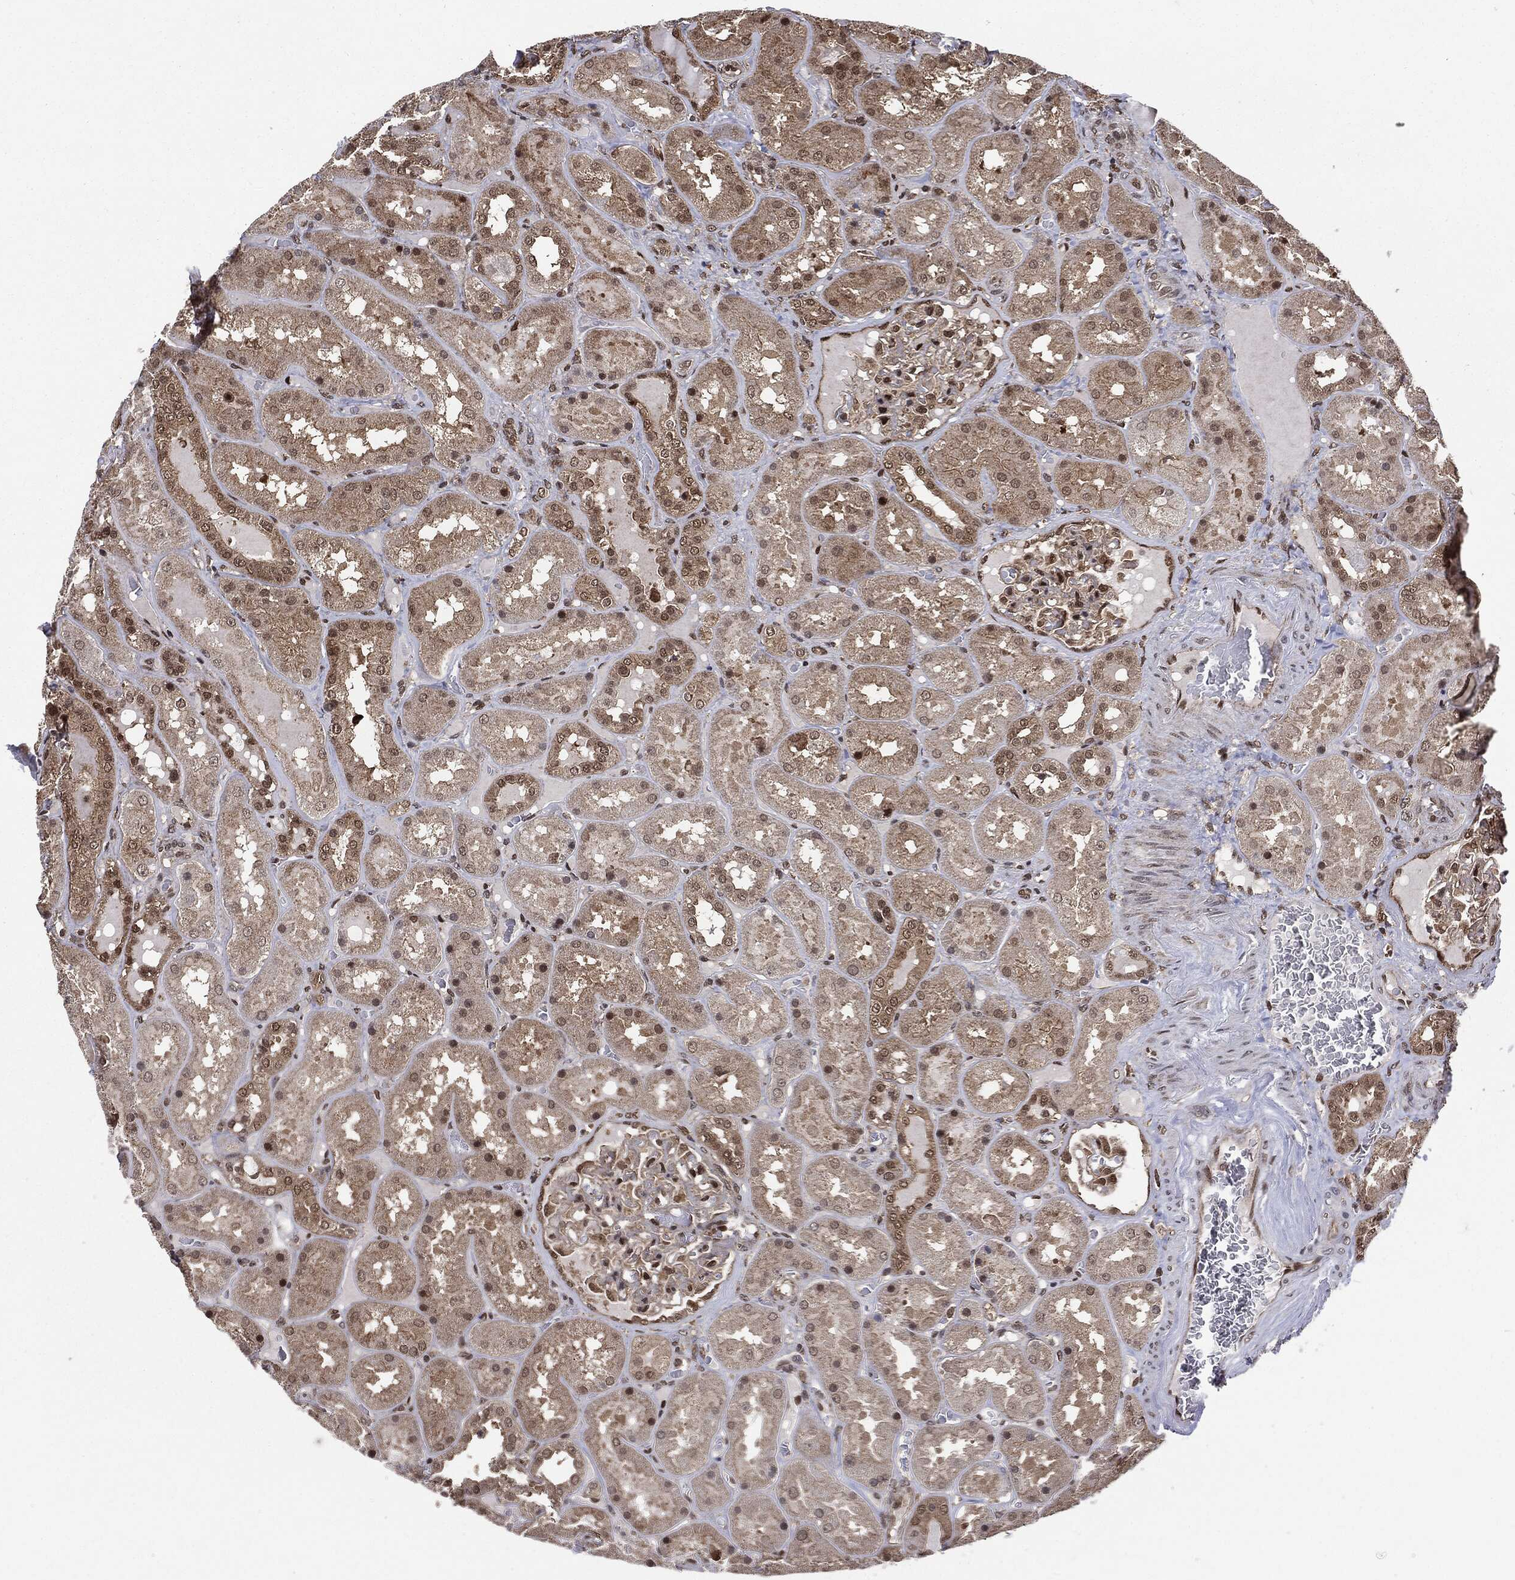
{"staining": {"intensity": "strong", "quantity": "<25%", "location": "nuclear"}, "tissue": "kidney", "cell_type": "Cells in glomeruli", "image_type": "normal", "snomed": [{"axis": "morphology", "description": "Normal tissue, NOS"}, {"axis": "topography", "description": "Kidney"}], "caption": "This is a micrograph of immunohistochemistry (IHC) staining of unremarkable kidney, which shows strong staining in the nuclear of cells in glomeruli.", "gene": "PTPA", "patient": {"sex": "male", "age": 73}}